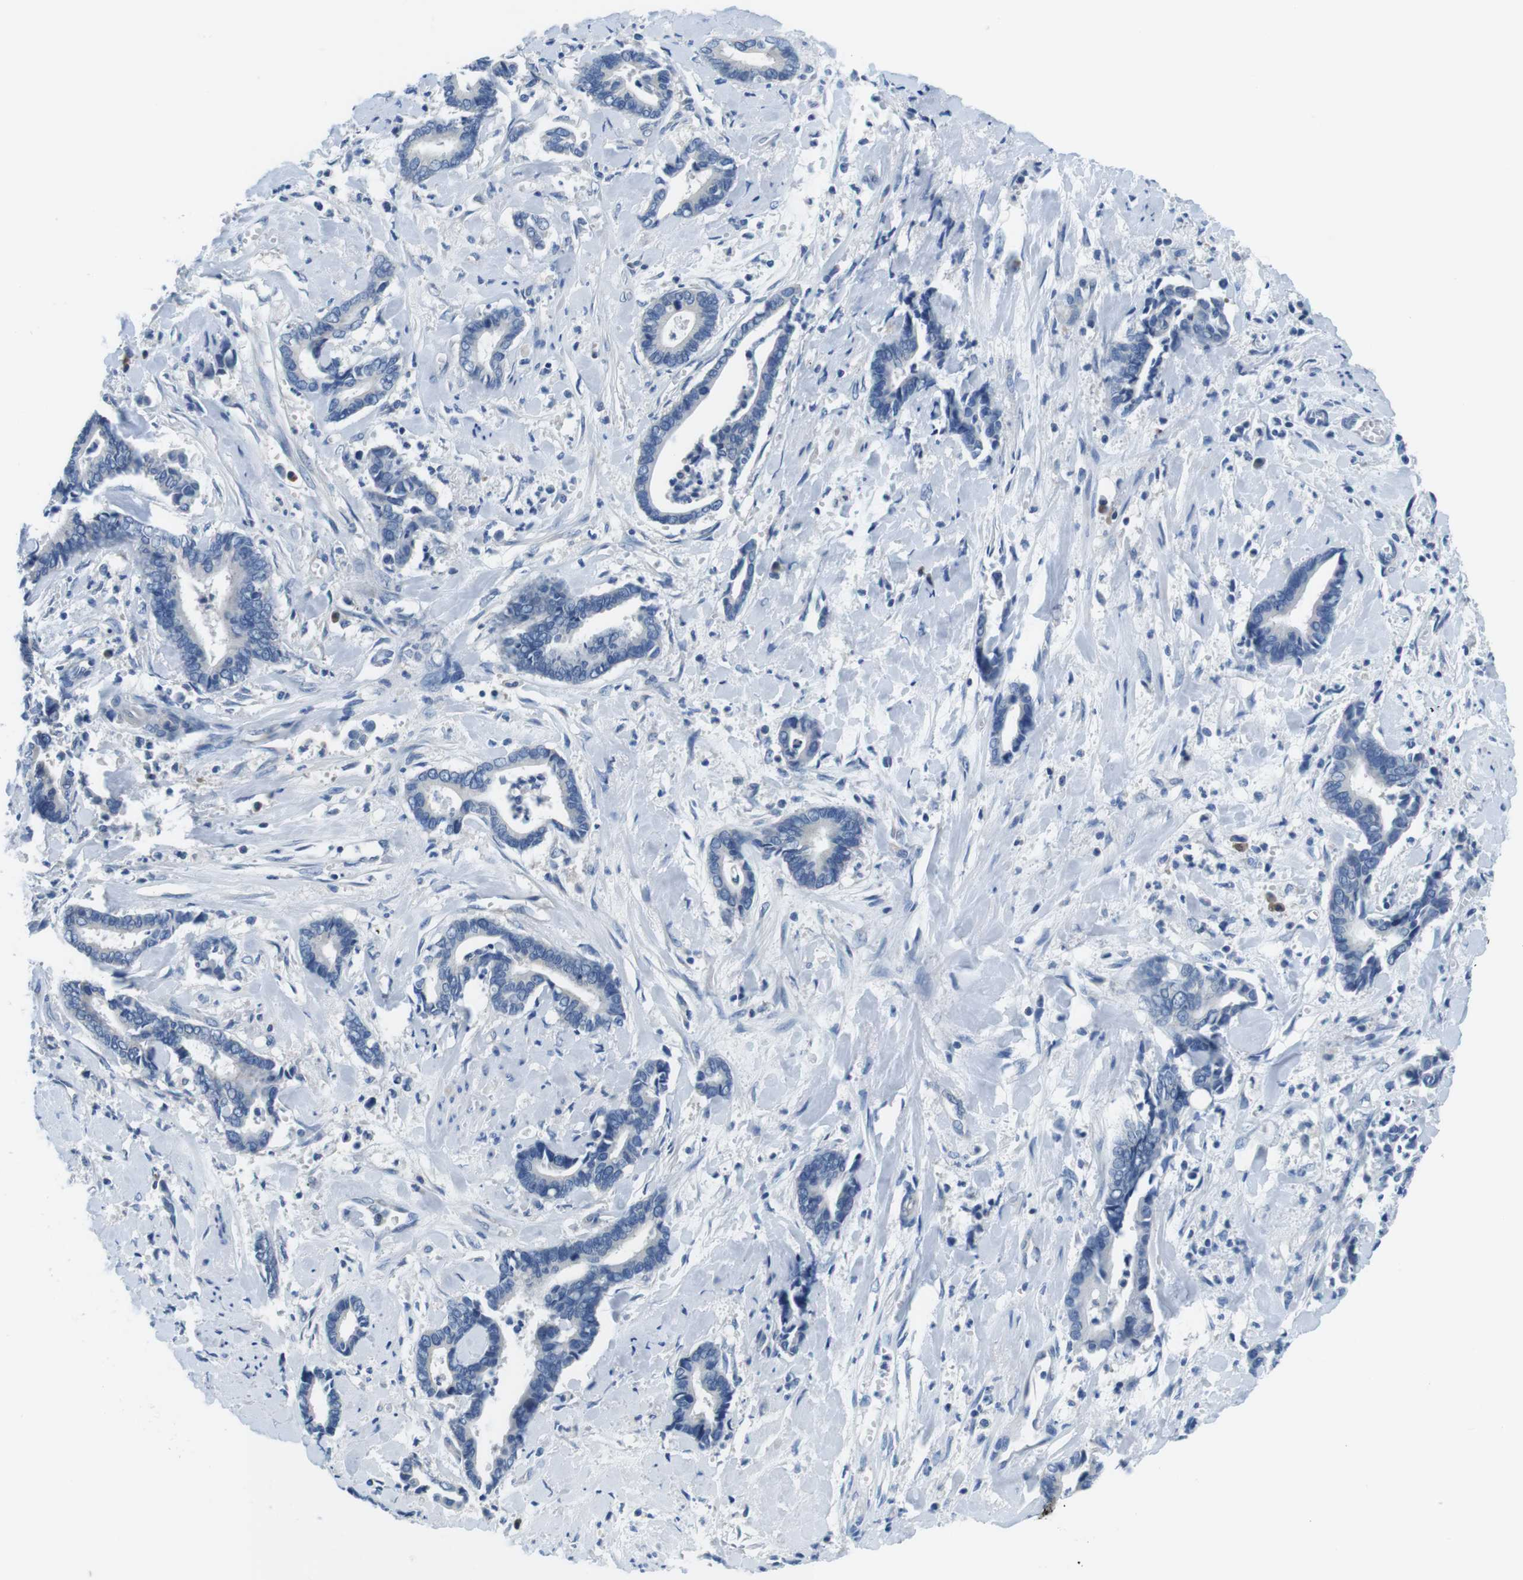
{"staining": {"intensity": "negative", "quantity": "none", "location": "none"}, "tissue": "cervical cancer", "cell_type": "Tumor cells", "image_type": "cancer", "snomed": [{"axis": "morphology", "description": "Adenocarcinoma, NOS"}, {"axis": "topography", "description": "Cervix"}], "caption": "Adenocarcinoma (cervical) stained for a protein using immunohistochemistry (IHC) displays no positivity tumor cells.", "gene": "DENND4C", "patient": {"sex": "female", "age": 44}}